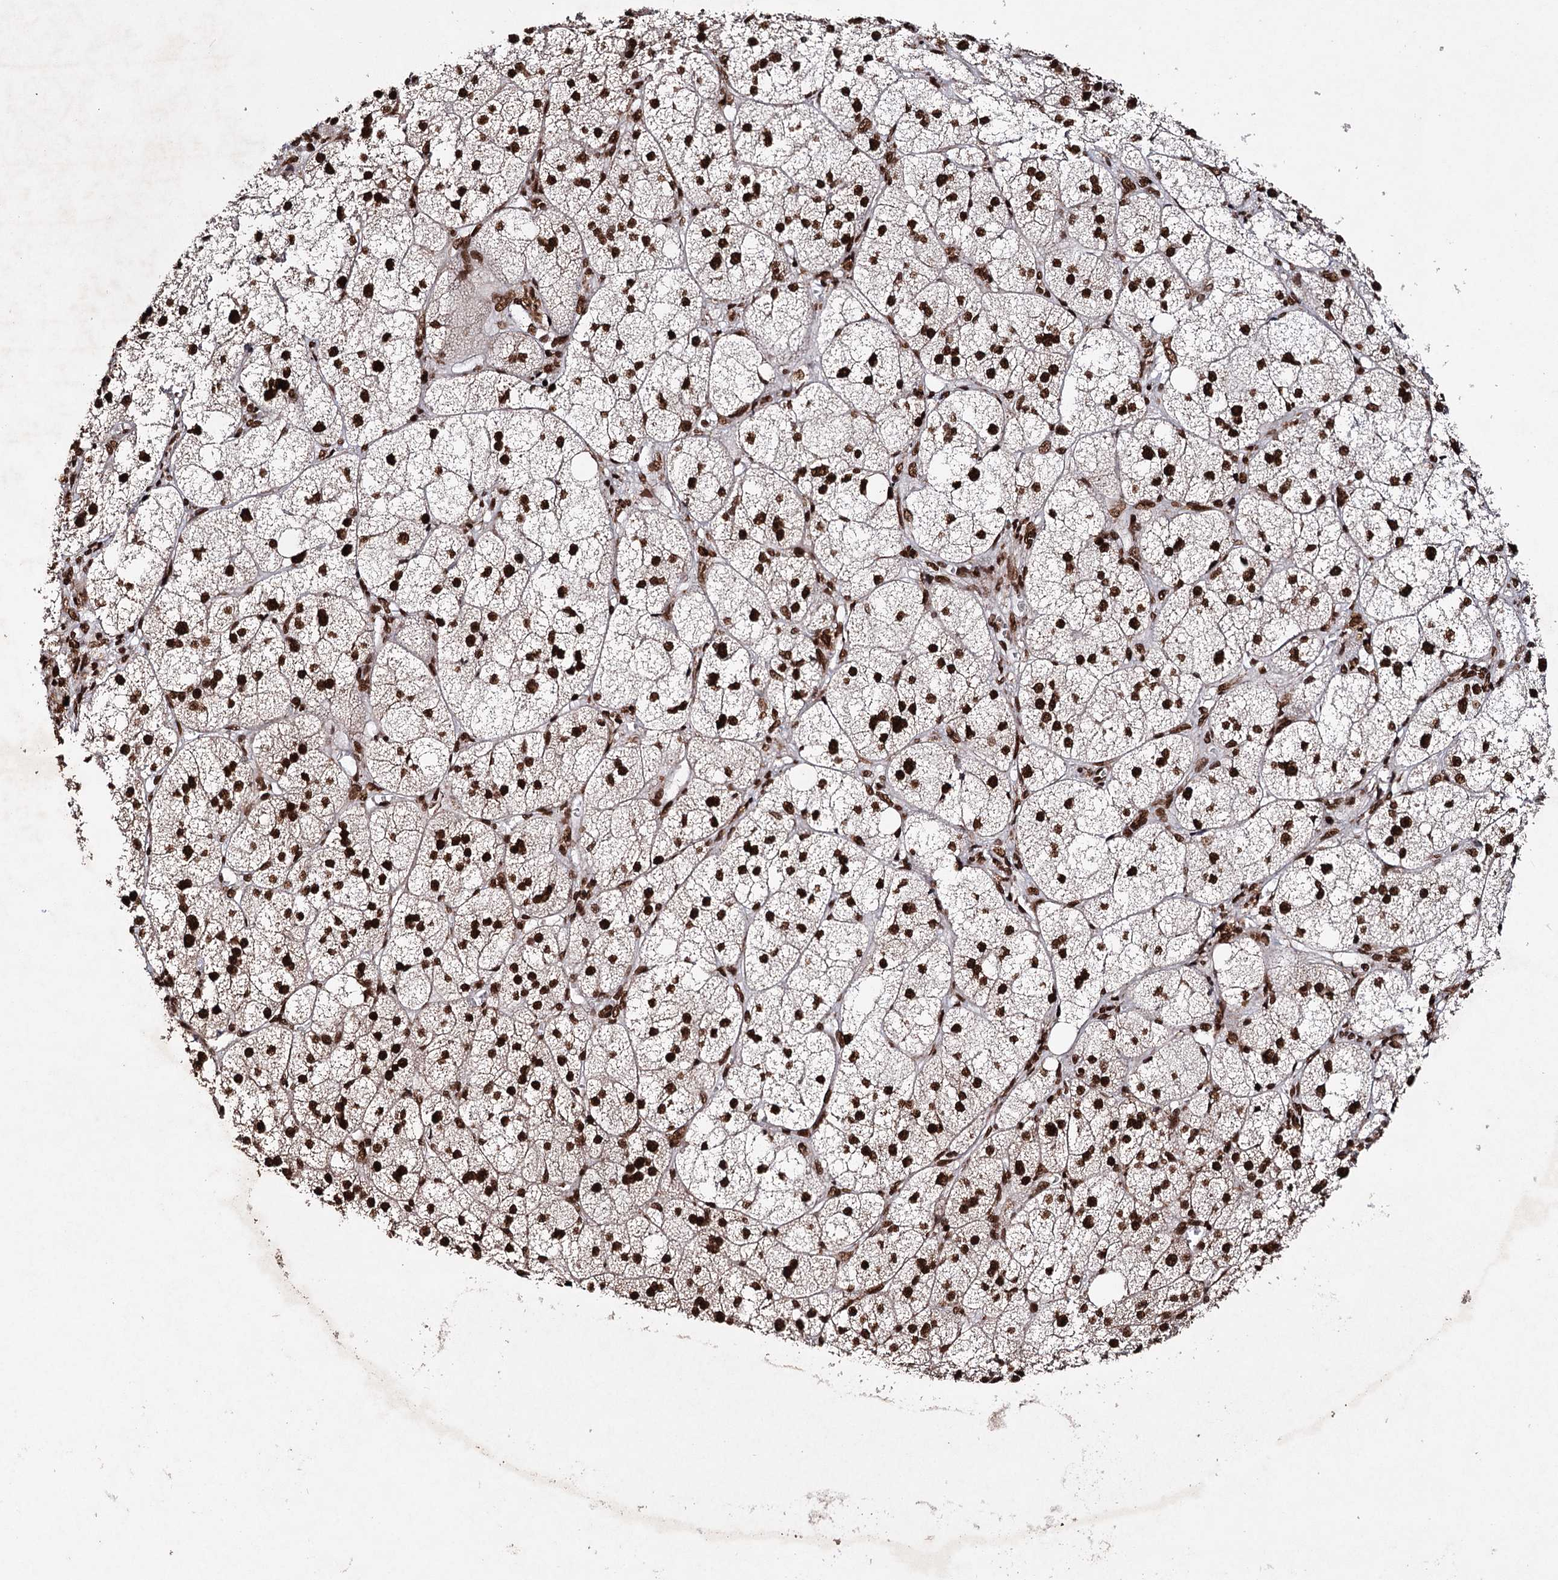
{"staining": {"intensity": "strong", "quantity": ">75%", "location": "cytoplasmic/membranous,nuclear"}, "tissue": "adrenal gland", "cell_type": "Glandular cells", "image_type": "normal", "snomed": [{"axis": "morphology", "description": "Normal tissue, NOS"}, {"axis": "topography", "description": "Adrenal gland"}], "caption": "The photomicrograph exhibits staining of benign adrenal gland, revealing strong cytoplasmic/membranous,nuclear protein staining (brown color) within glandular cells.", "gene": "MATR3", "patient": {"sex": "female", "age": 61}}